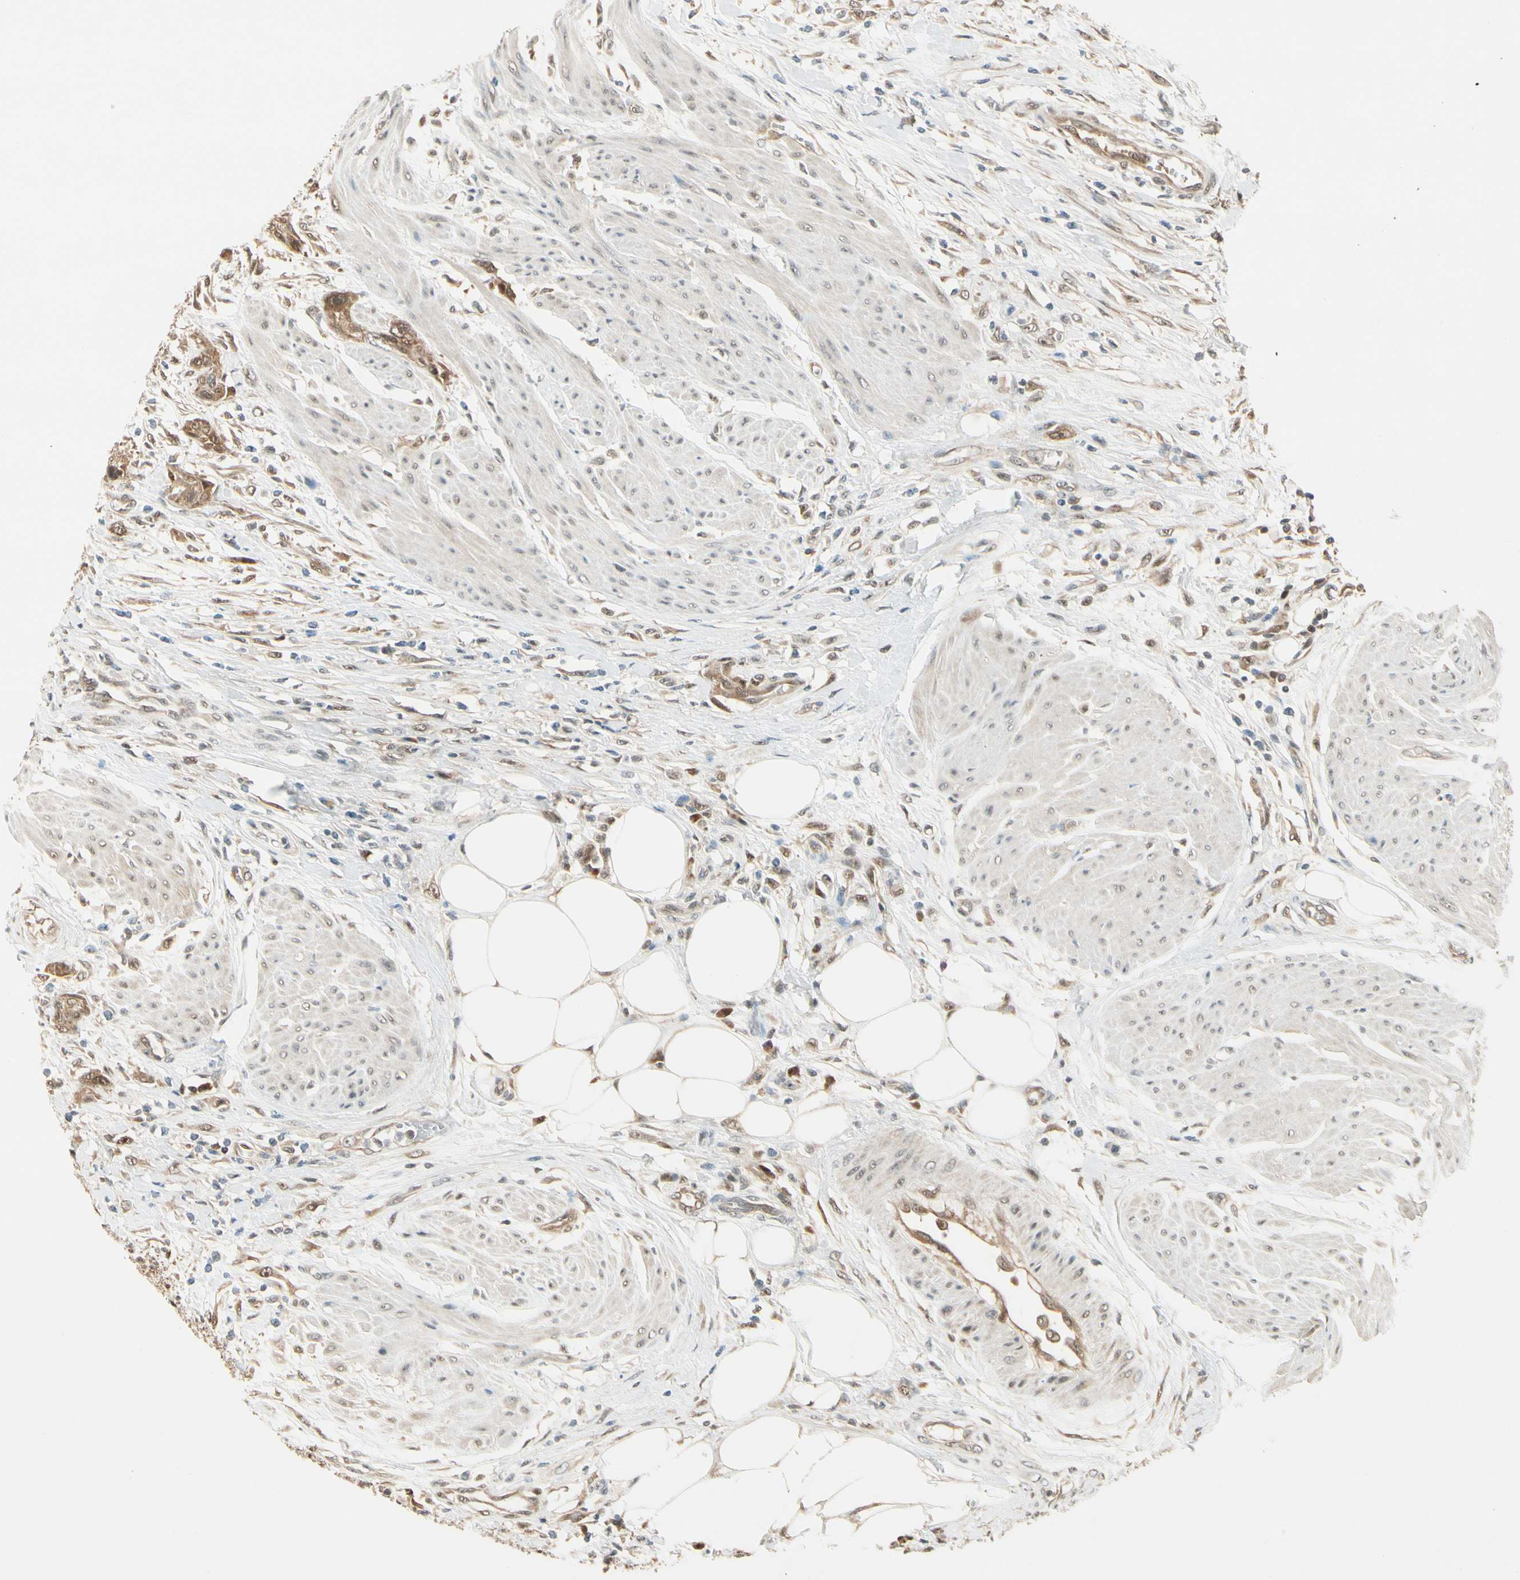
{"staining": {"intensity": "weak", "quantity": ">75%", "location": "cytoplasmic/membranous"}, "tissue": "urothelial cancer", "cell_type": "Tumor cells", "image_type": "cancer", "snomed": [{"axis": "morphology", "description": "Urothelial carcinoma, High grade"}, {"axis": "topography", "description": "Urinary bladder"}], "caption": "A histopathology image of urothelial cancer stained for a protein displays weak cytoplasmic/membranous brown staining in tumor cells.", "gene": "IPO5", "patient": {"sex": "male", "age": 35}}